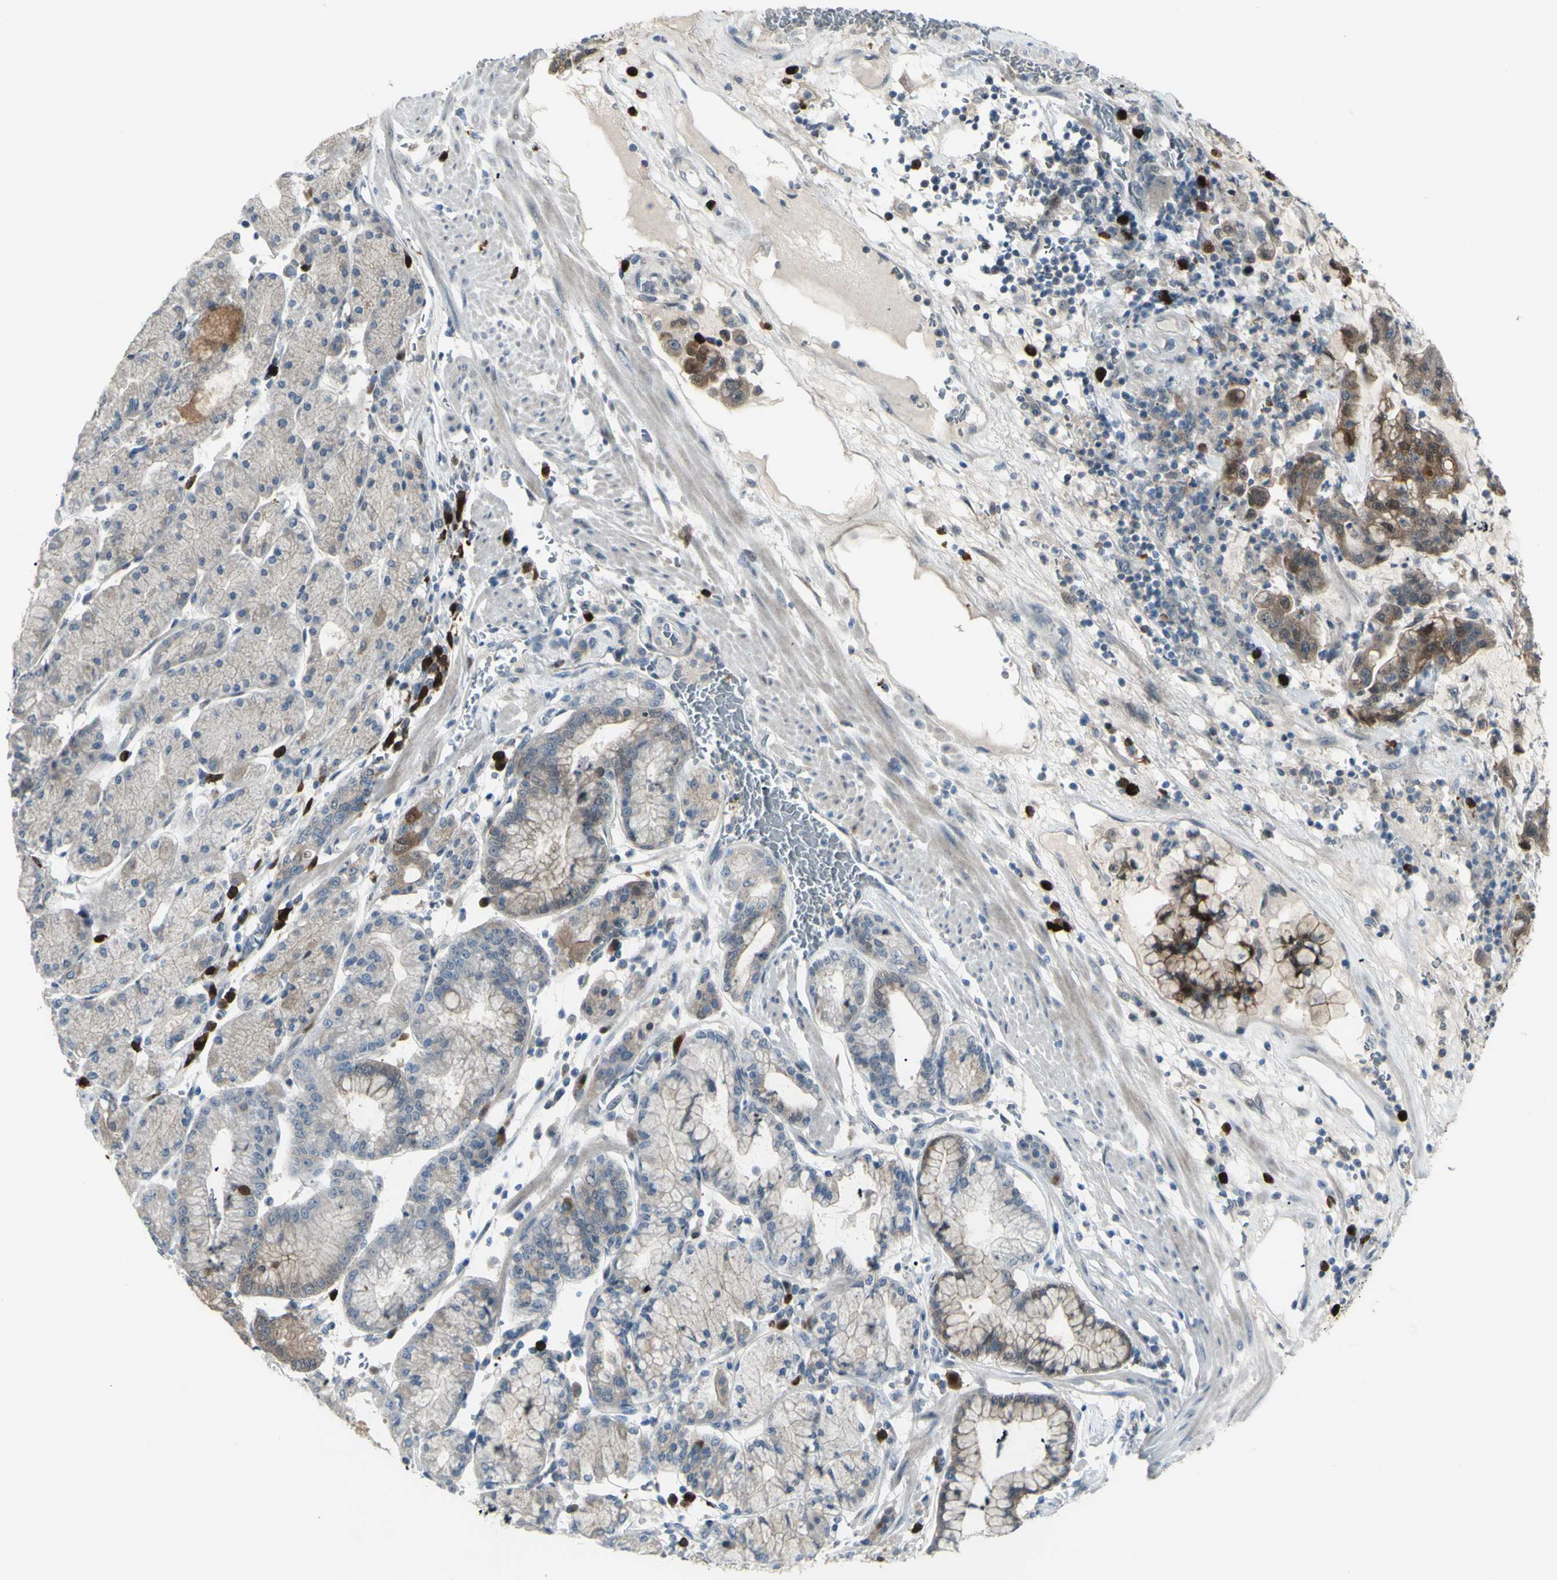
{"staining": {"intensity": "moderate", "quantity": ">75%", "location": "cytoplasmic/membranous"}, "tissue": "stomach cancer", "cell_type": "Tumor cells", "image_type": "cancer", "snomed": [{"axis": "morphology", "description": "Normal tissue, NOS"}, {"axis": "morphology", "description": "Adenocarcinoma, NOS"}, {"axis": "topography", "description": "Stomach, upper"}, {"axis": "topography", "description": "Stomach"}], "caption": "Brown immunohistochemical staining in adenocarcinoma (stomach) displays moderate cytoplasmic/membranous positivity in approximately >75% of tumor cells. The staining was performed using DAB (3,3'-diaminobenzidine), with brown indicating positive protein expression. Nuclei are stained blue with hematoxylin.", "gene": "ETNK1", "patient": {"sex": "male", "age": 76}}